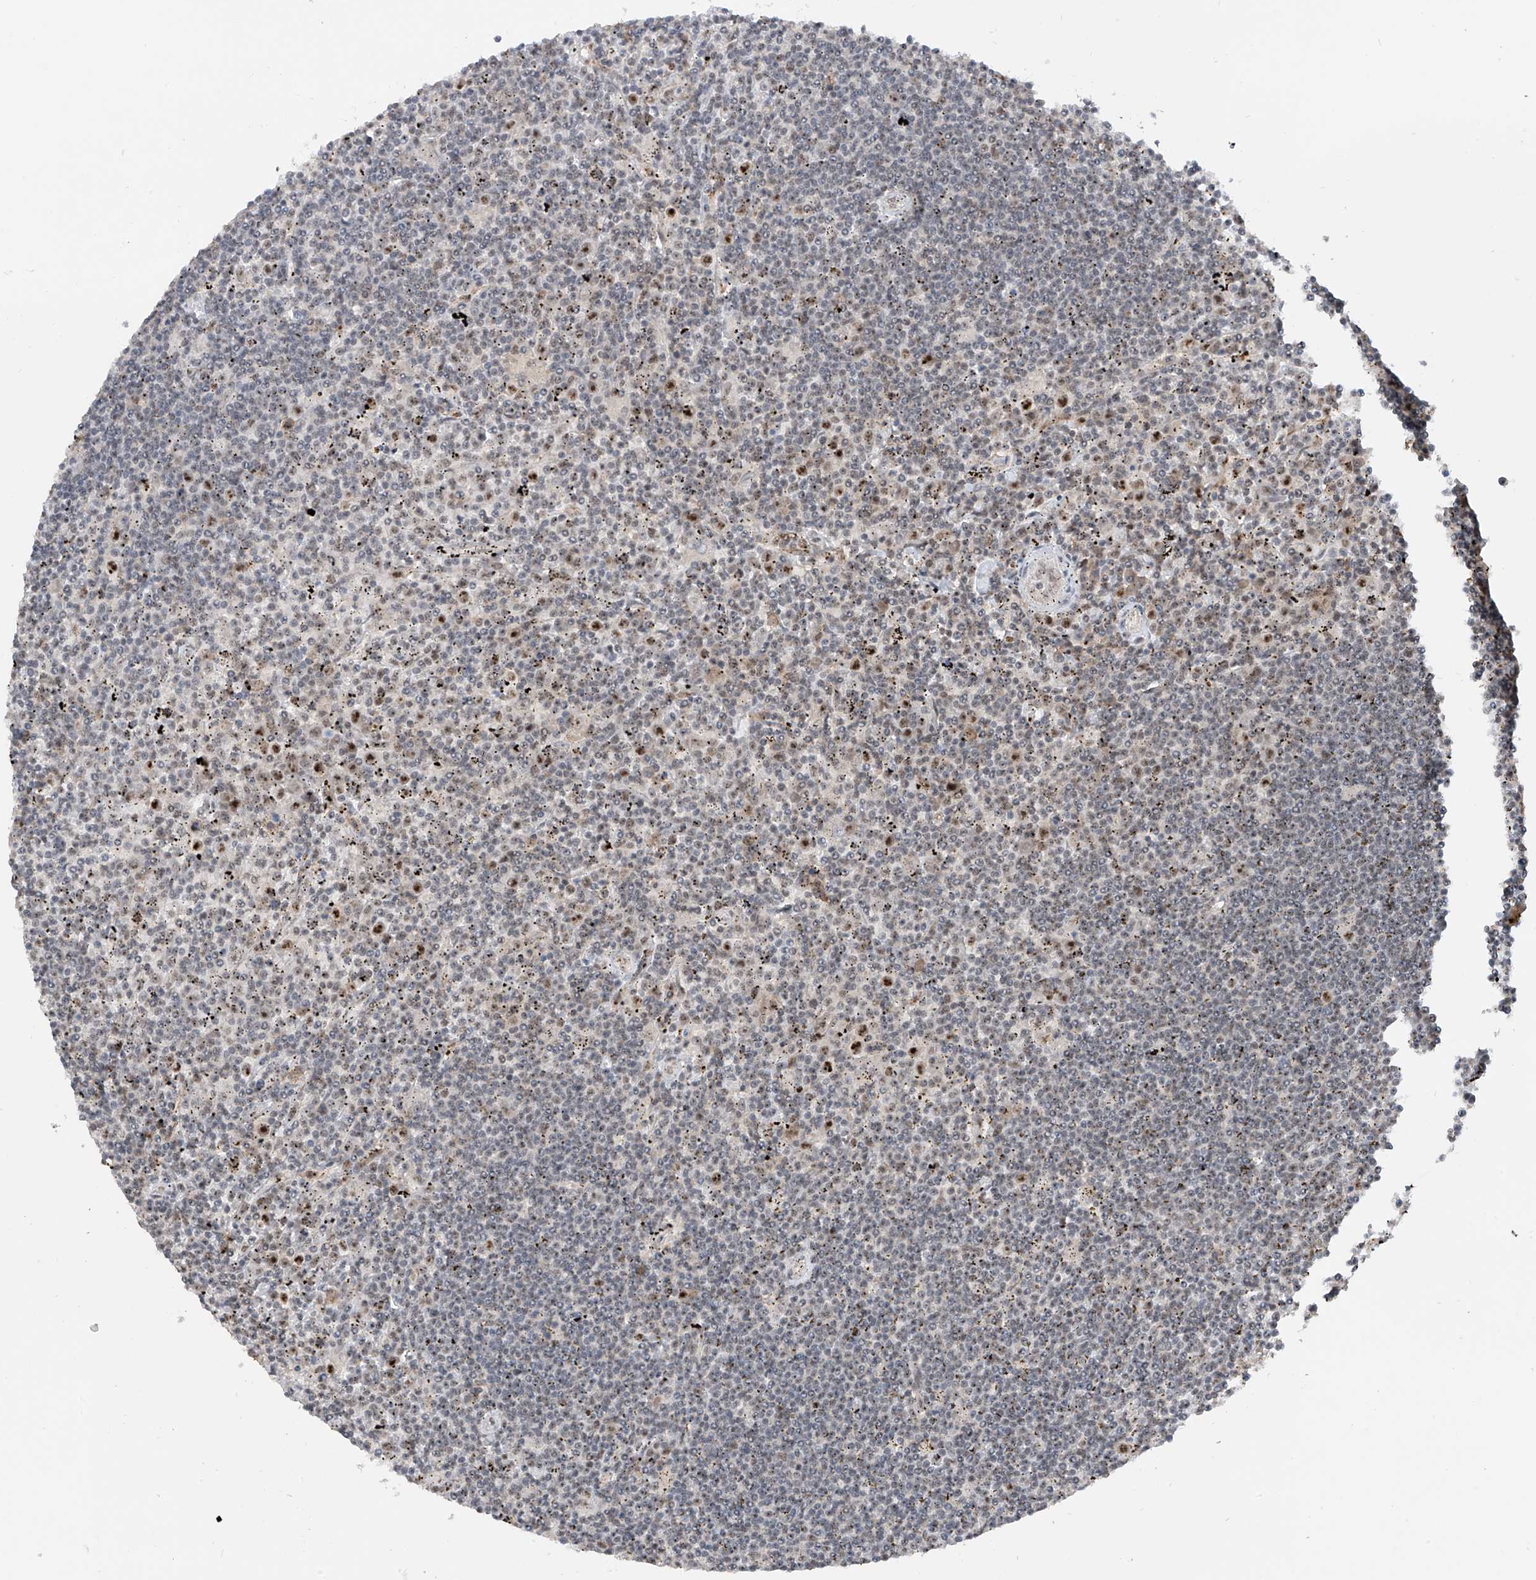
{"staining": {"intensity": "negative", "quantity": "none", "location": "none"}, "tissue": "lymphoma", "cell_type": "Tumor cells", "image_type": "cancer", "snomed": [{"axis": "morphology", "description": "Malignant lymphoma, non-Hodgkin's type, Low grade"}, {"axis": "topography", "description": "Spleen"}], "caption": "Immunohistochemistry (IHC) micrograph of neoplastic tissue: human lymphoma stained with DAB displays no significant protein staining in tumor cells.", "gene": "C1orf131", "patient": {"sex": "male", "age": 76}}